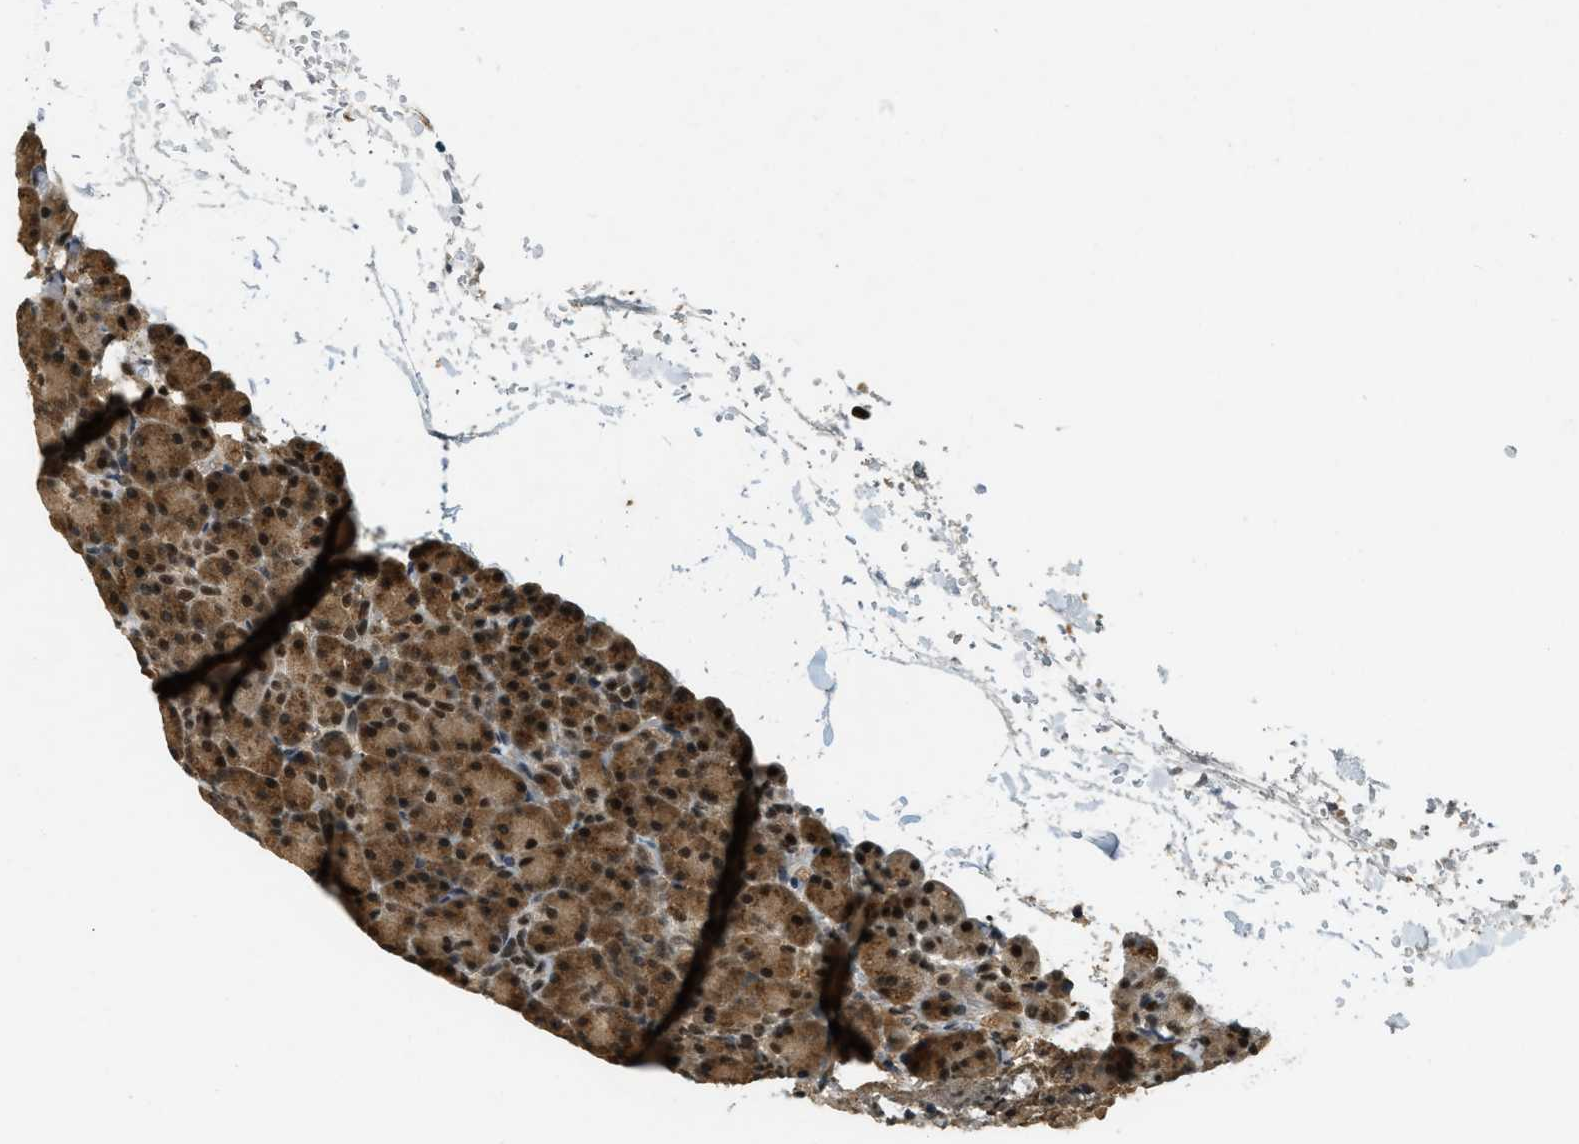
{"staining": {"intensity": "strong", "quantity": ">75%", "location": "cytoplasmic/membranous,nuclear"}, "tissue": "pancreas", "cell_type": "Exocrine glandular cells", "image_type": "normal", "snomed": [{"axis": "morphology", "description": "Normal tissue, NOS"}, {"axis": "topography", "description": "Pancreas"}], "caption": "High-power microscopy captured an immunohistochemistry histopathology image of unremarkable pancreas, revealing strong cytoplasmic/membranous,nuclear staining in approximately >75% of exocrine glandular cells. The staining was performed using DAB (3,3'-diaminobenzidine), with brown indicating positive protein expression. Nuclei are stained blue with hematoxylin.", "gene": "ZNF148", "patient": {"sex": "female", "age": 43}}